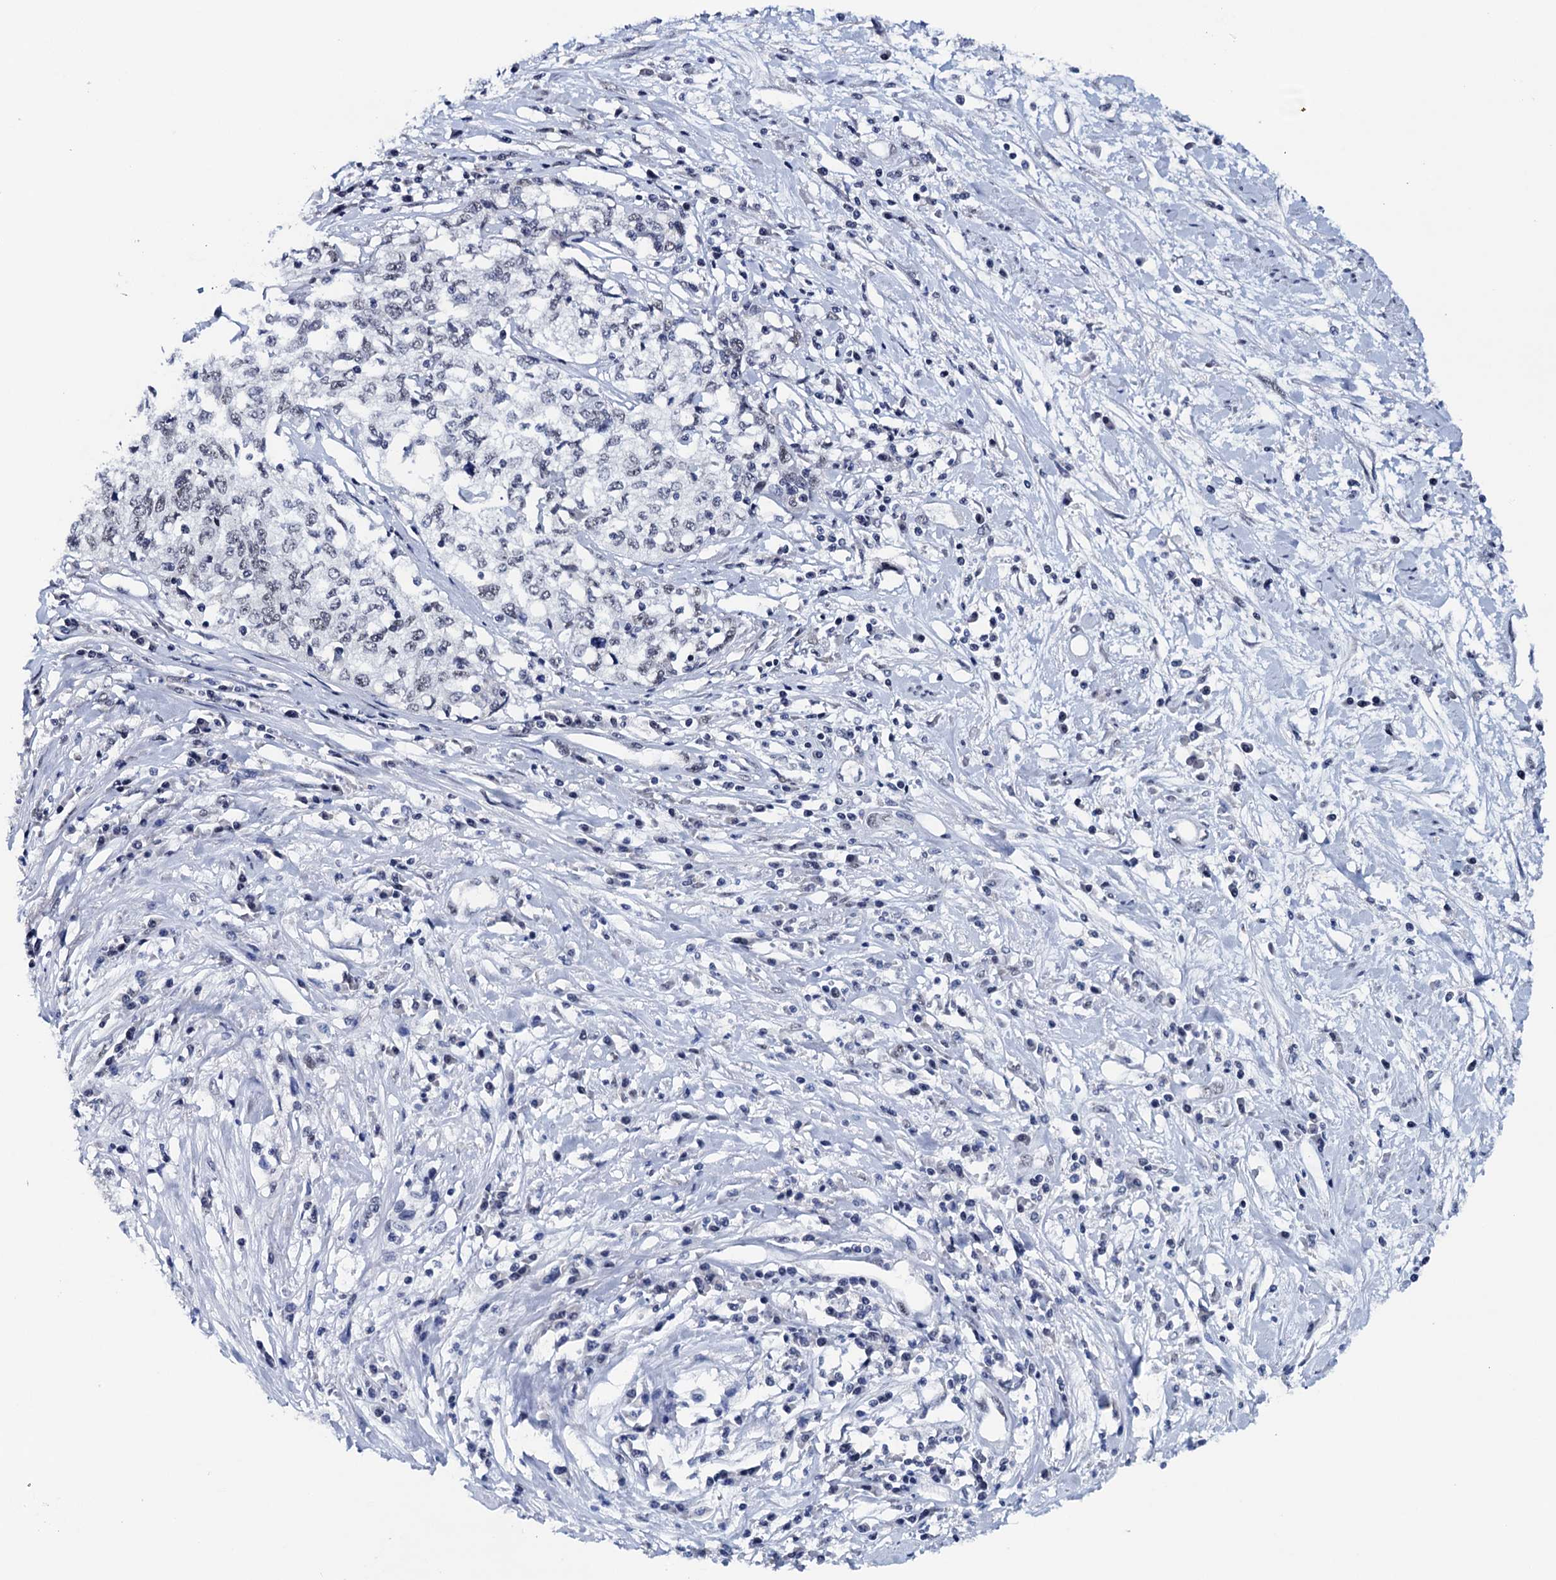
{"staining": {"intensity": "weak", "quantity": "<25%", "location": "nuclear"}, "tissue": "cervical cancer", "cell_type": "Tumor cells", "image_type": "cancer", "snomed": [{"axis": "morphology", "description": "Squamous cell carcinoma, NOS"}, {"axis": "topography", "description": "Cervix"}], "caption": "The image exhibits no significant expression in tumor cells of squamous cell carcinoma (cervical).", "gene": "FNBP4", "patient": {"sex": "female", "age": 57}}